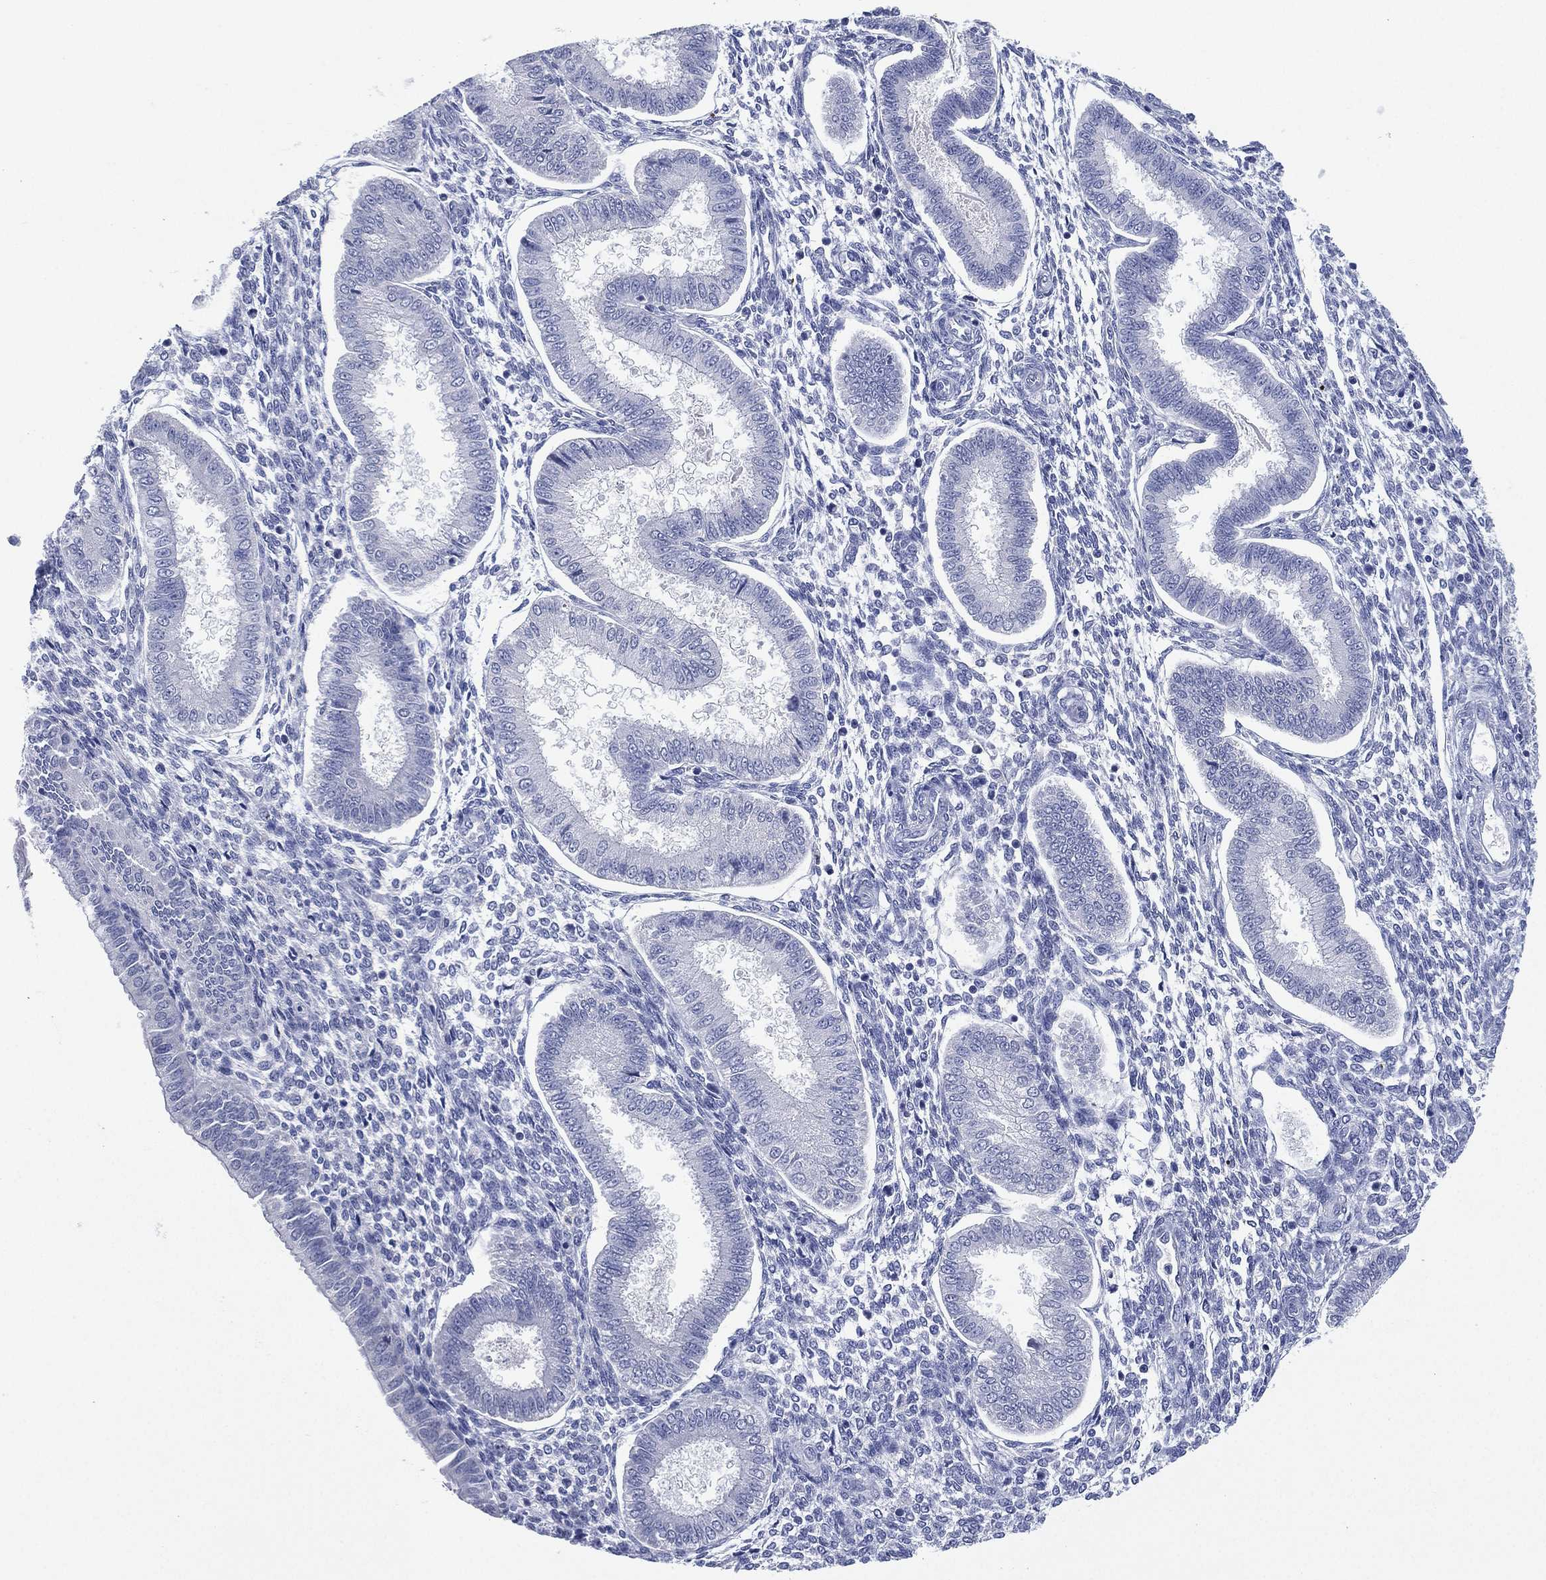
{"staining": {"intensity": "negative", "quantity": "none", "location": "none"}, "tissue": "endometrium", "cell_type": "Cells in endometrial stroma", "image_type": "normal", "snomed": [{"axis": "morphology", "description": "Normal tissue, NOS"}, {"axis": "topography", "description": "Endometrium"}], "caption": "Immunohistochemistry (IHC) of normal human endometrium demonstrates no expression in cells in endometrial stroma. The staining was performed using DAB to visualize the protein expression in brown, while the nuclei were stained in blue with hematoxylin (Magnification: 20x).", "gene": "KRT35", "patient": {"sex": "female", "age": 43}}